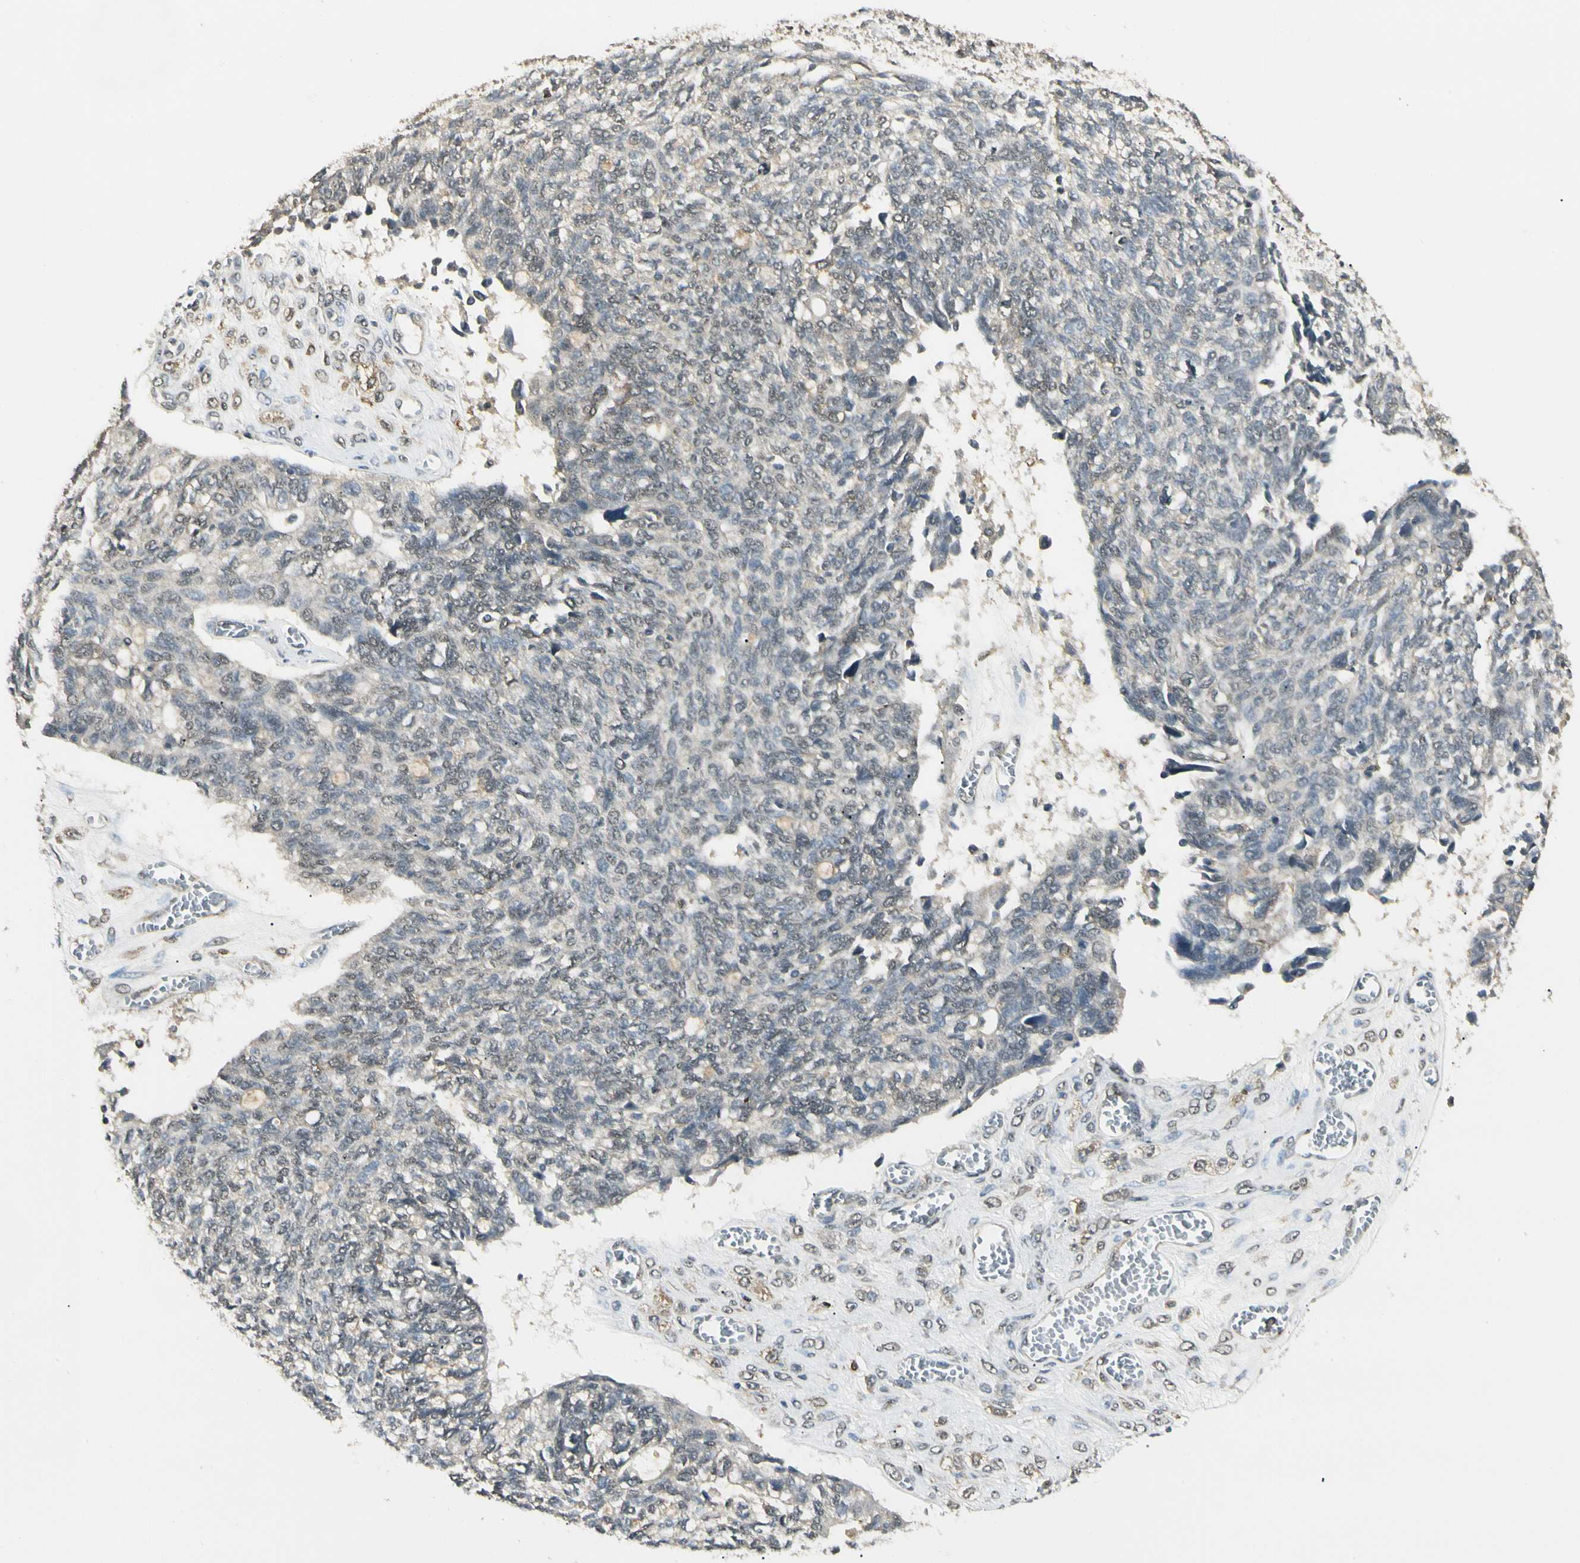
{"staining": {"intensity": "weak", "quantity": "25%-75%", "location": "cytoplasmic/membranous"}, "tissue": "ovarian cancer", "cell_type": "Tumor cells", "image_type": "cancer", "snomed": [{"axis": "morphology", "description": "Cystadenocarcinoma, serous, NOS"}, {"axis": "topography", "description": "Ovary"}], "caption": "Ovarian cancer (serous cystadenocarcinoma) stained with a brown dye demonstrates weak cytoplasmic/membranous positive staining in about 25%-75% of tumor cells.", "gene": "SGCA", "patient": {"sex": "female", "age": 79}}